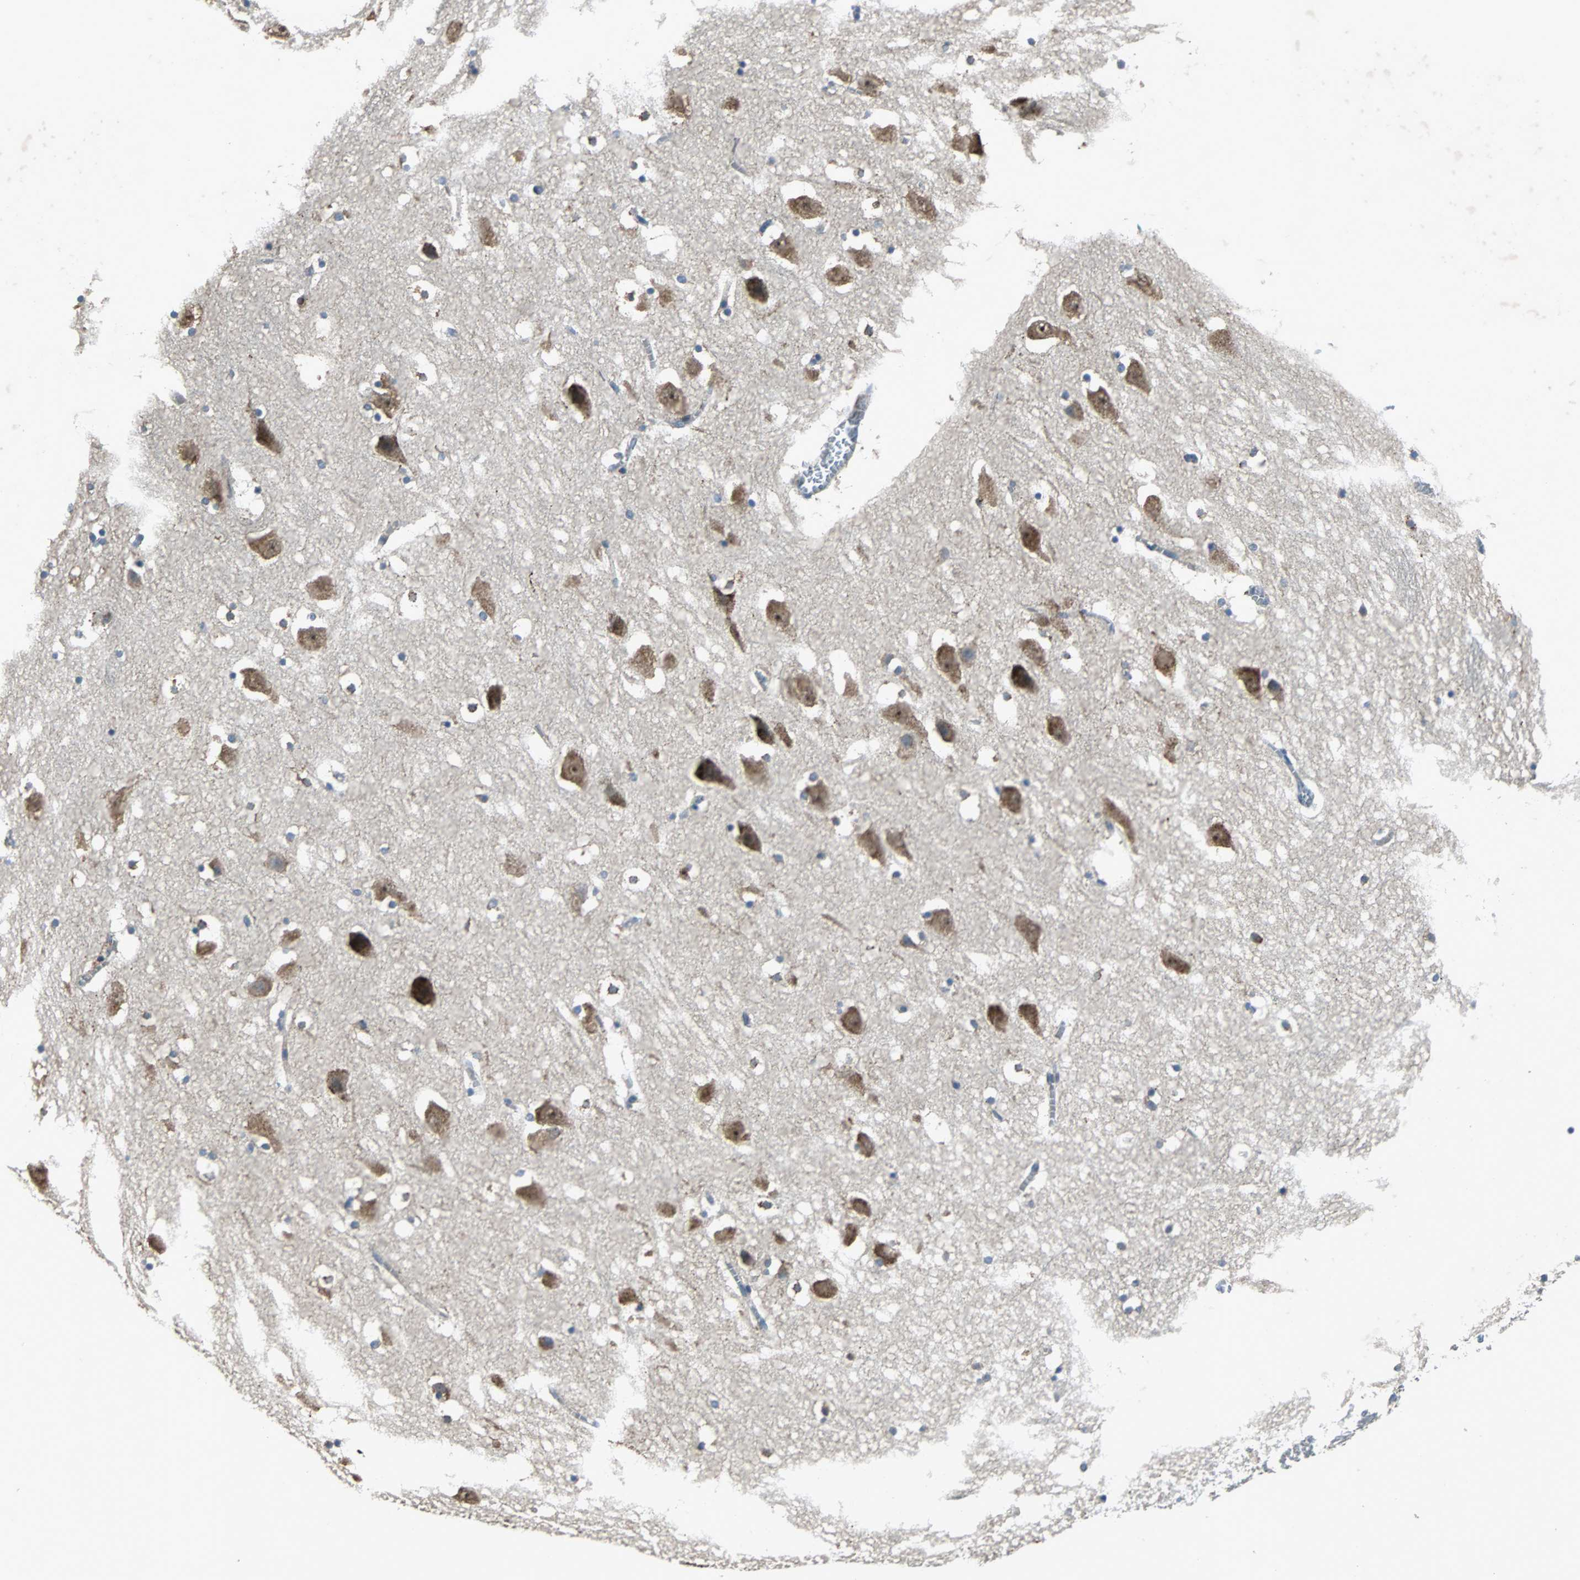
{"staining": {"intensity": "moderate", "quantity": "25%-75%", "location": "cytoplasmic/membranous"}, "tissue": "hippocampus", "cell_type": "Glial cells", "image_type": "normal", "snomed": [{"axis": "morphology", "description": "Normal tissue, NOS"}, {"axis": "topography", "description": "Hippocampus"}], "caption": "Human hippocampus stained with a brown dye displays moderate cytoplasmic/membranous positive expression in about 25%-75% of glial cells.", "gene": "SOS1", "patient": {"sex": "male", "age": 45}}